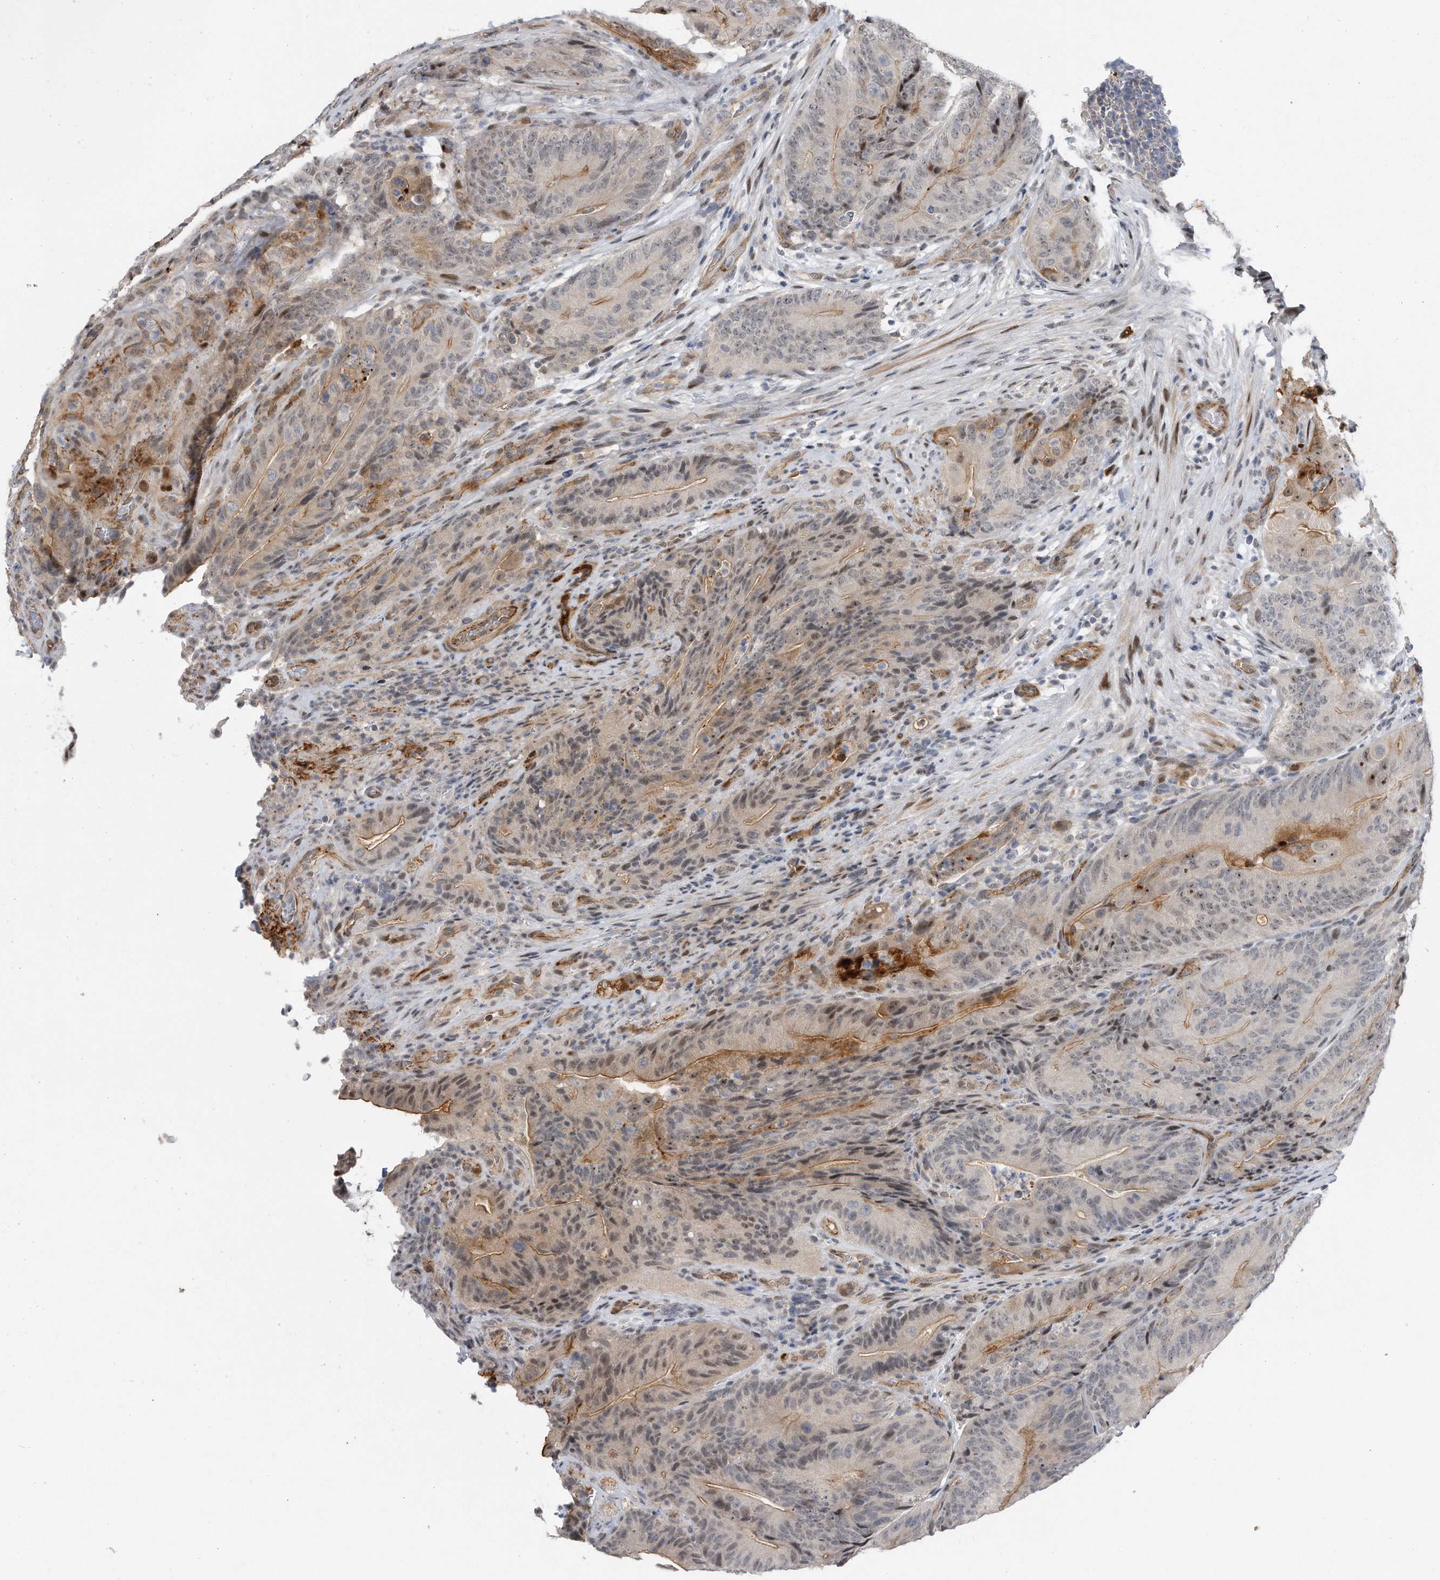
{"staining": {"intensity": "moderate", "quantity": "<25%", "location": "cytoplasmic/membranous,nuclear"}, "tissue": "colorectal cancer", "cell_type": "Tumor cells", "image_type": "cancer", "snomed": [{"axis": "morphology", "description": "Normal tissue, NOS"}, {"axis": "topography", "description": "Colon"}], "caption": "Colorectal cancer stained with DAB IHC demonstrates low levels of moderate cytoplasmic/membranous and nuclear expression in approximately <25% of tumor cells. (DAB IHC, brown staining for protein, blue staining for nuclei).", "gene": "PGBD2", "patient": {"sex": "female", "age": 82}}